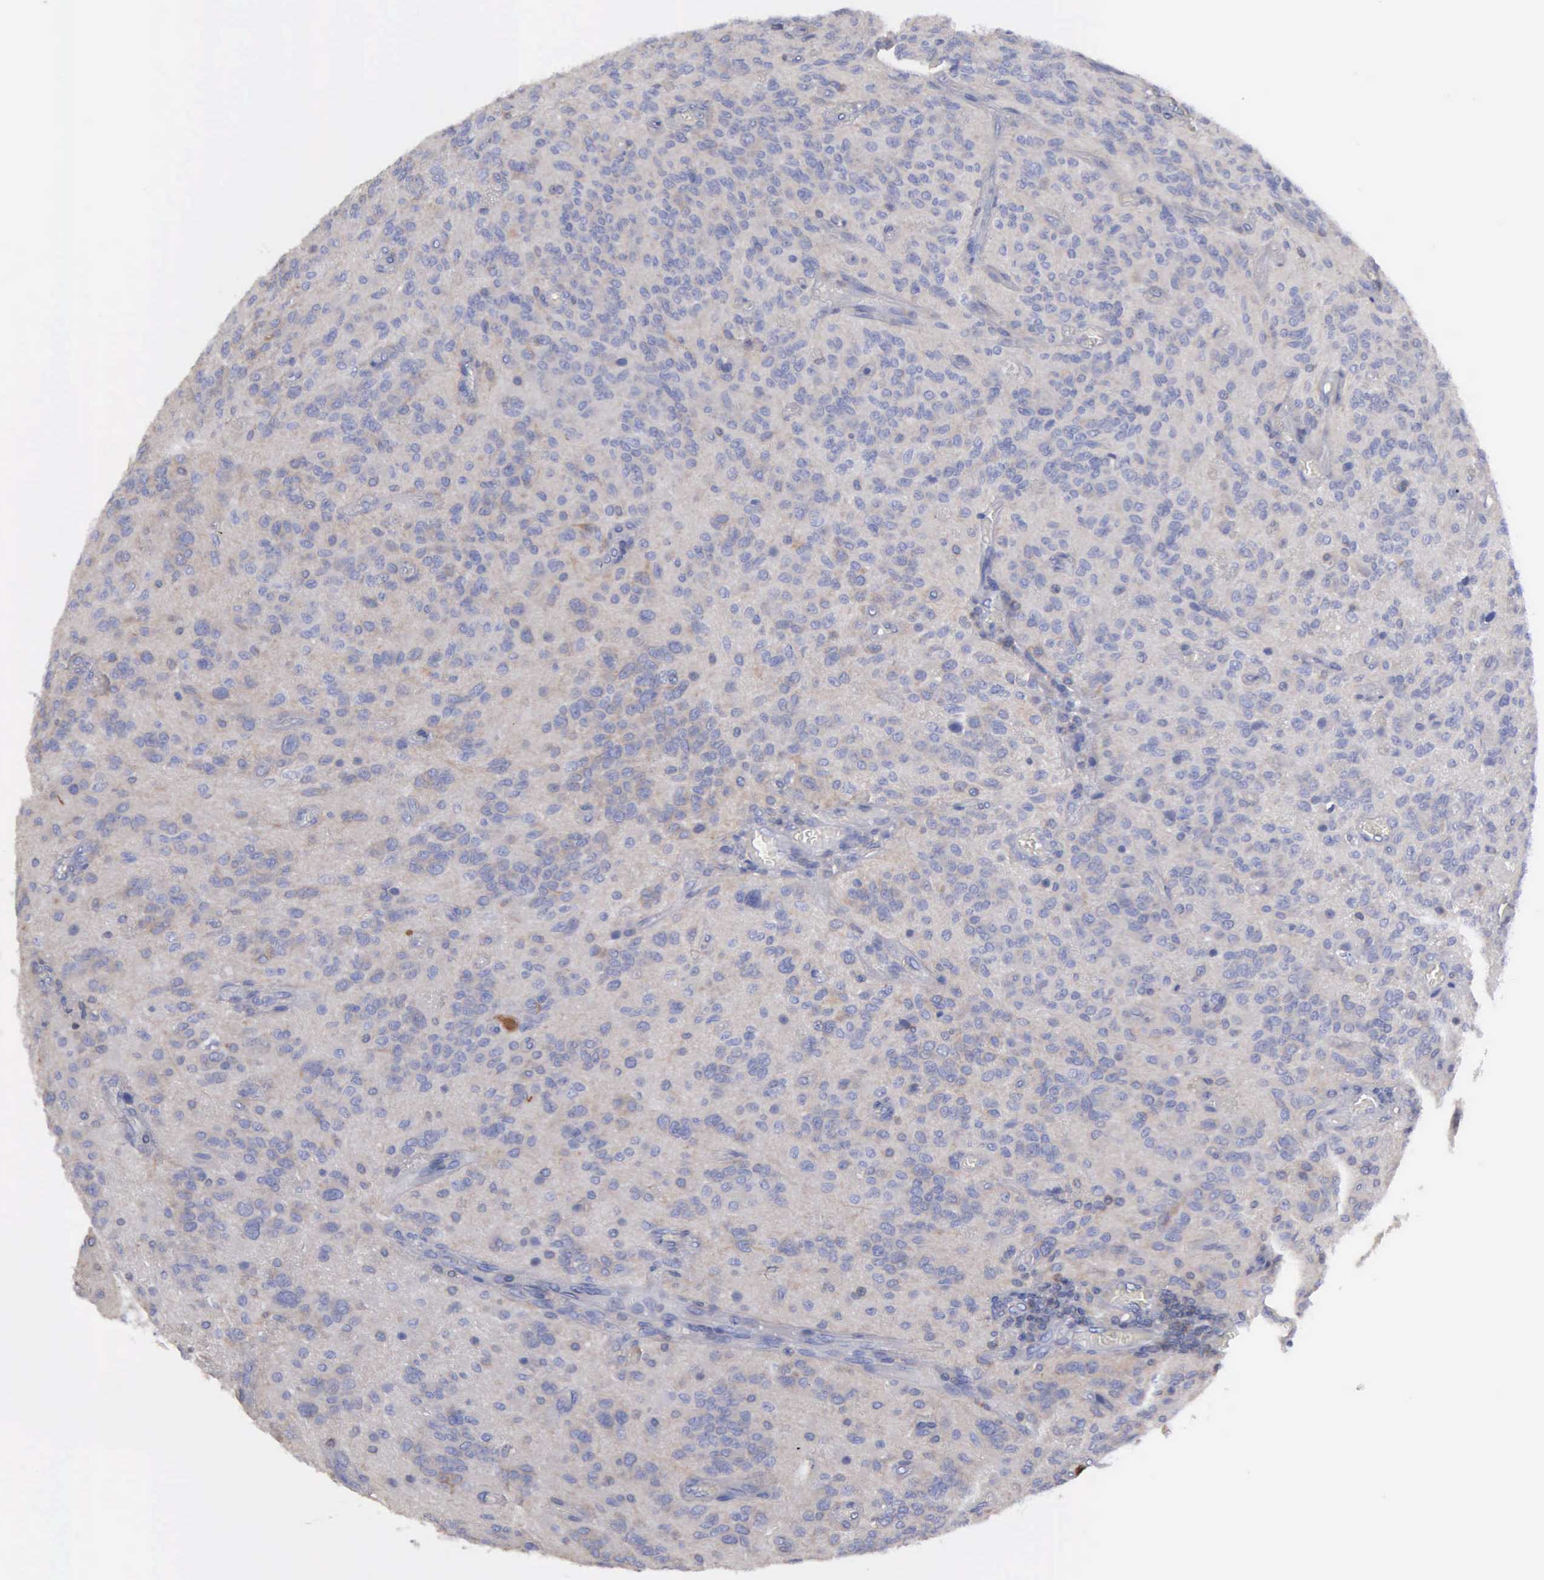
{"staining": {"intensity": "negative", "quantity": "none", "location": "none"}, "tissue": "glioma", "cell_type": "Tumor cells", "image_type": "cancer", "snomed": [{"axis": "morphology", "description": "Glioma, malignant, Low grade"}, {"axis": "topography", "description": "Brain"}], "caption": "The IHC image has no significant expression in tumor cells of low-grade glioma (malignant) tissue.", "gene": "G6PD", "patient": {"sex": "female", "age": 15}}